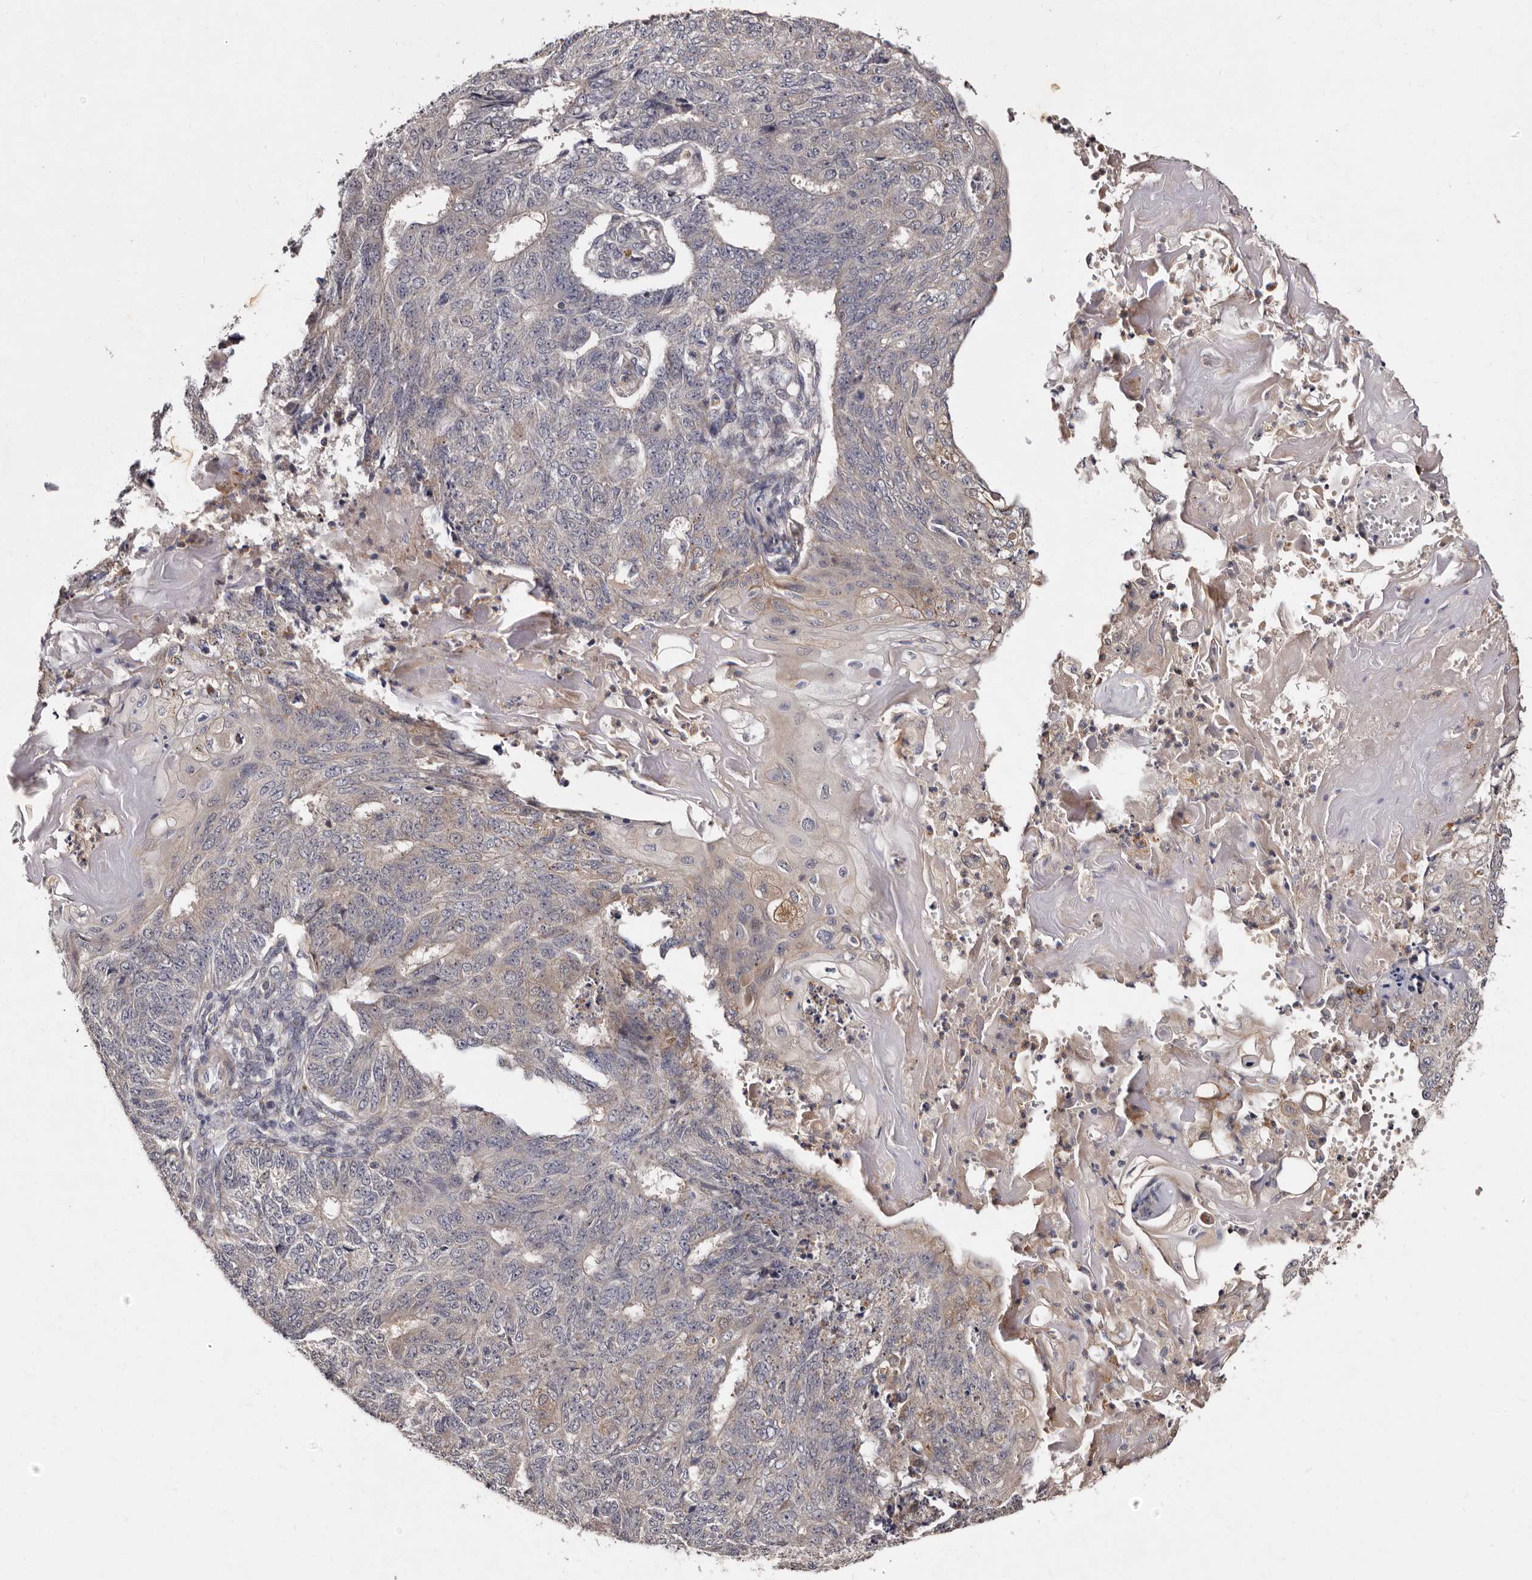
{"staining": {"intensity": "negative", "quantity": "none", "location": "none"}, "tissue": "endometrial cancer", "cell_type": "Tumor cells", "image_type": "cancer", "snomed": [{"axis": "morphology", "description": "Adenocarcinoma, NOS"}, {"axis": "topography", "description": "Endometrium"}], "caption": "A high-resolution image shows IHC staining of endometrial cancer, which displays no significant expression in tumor cells.", "gene": "DNPH1", "patient": {"sex": "female", "age": 32}}